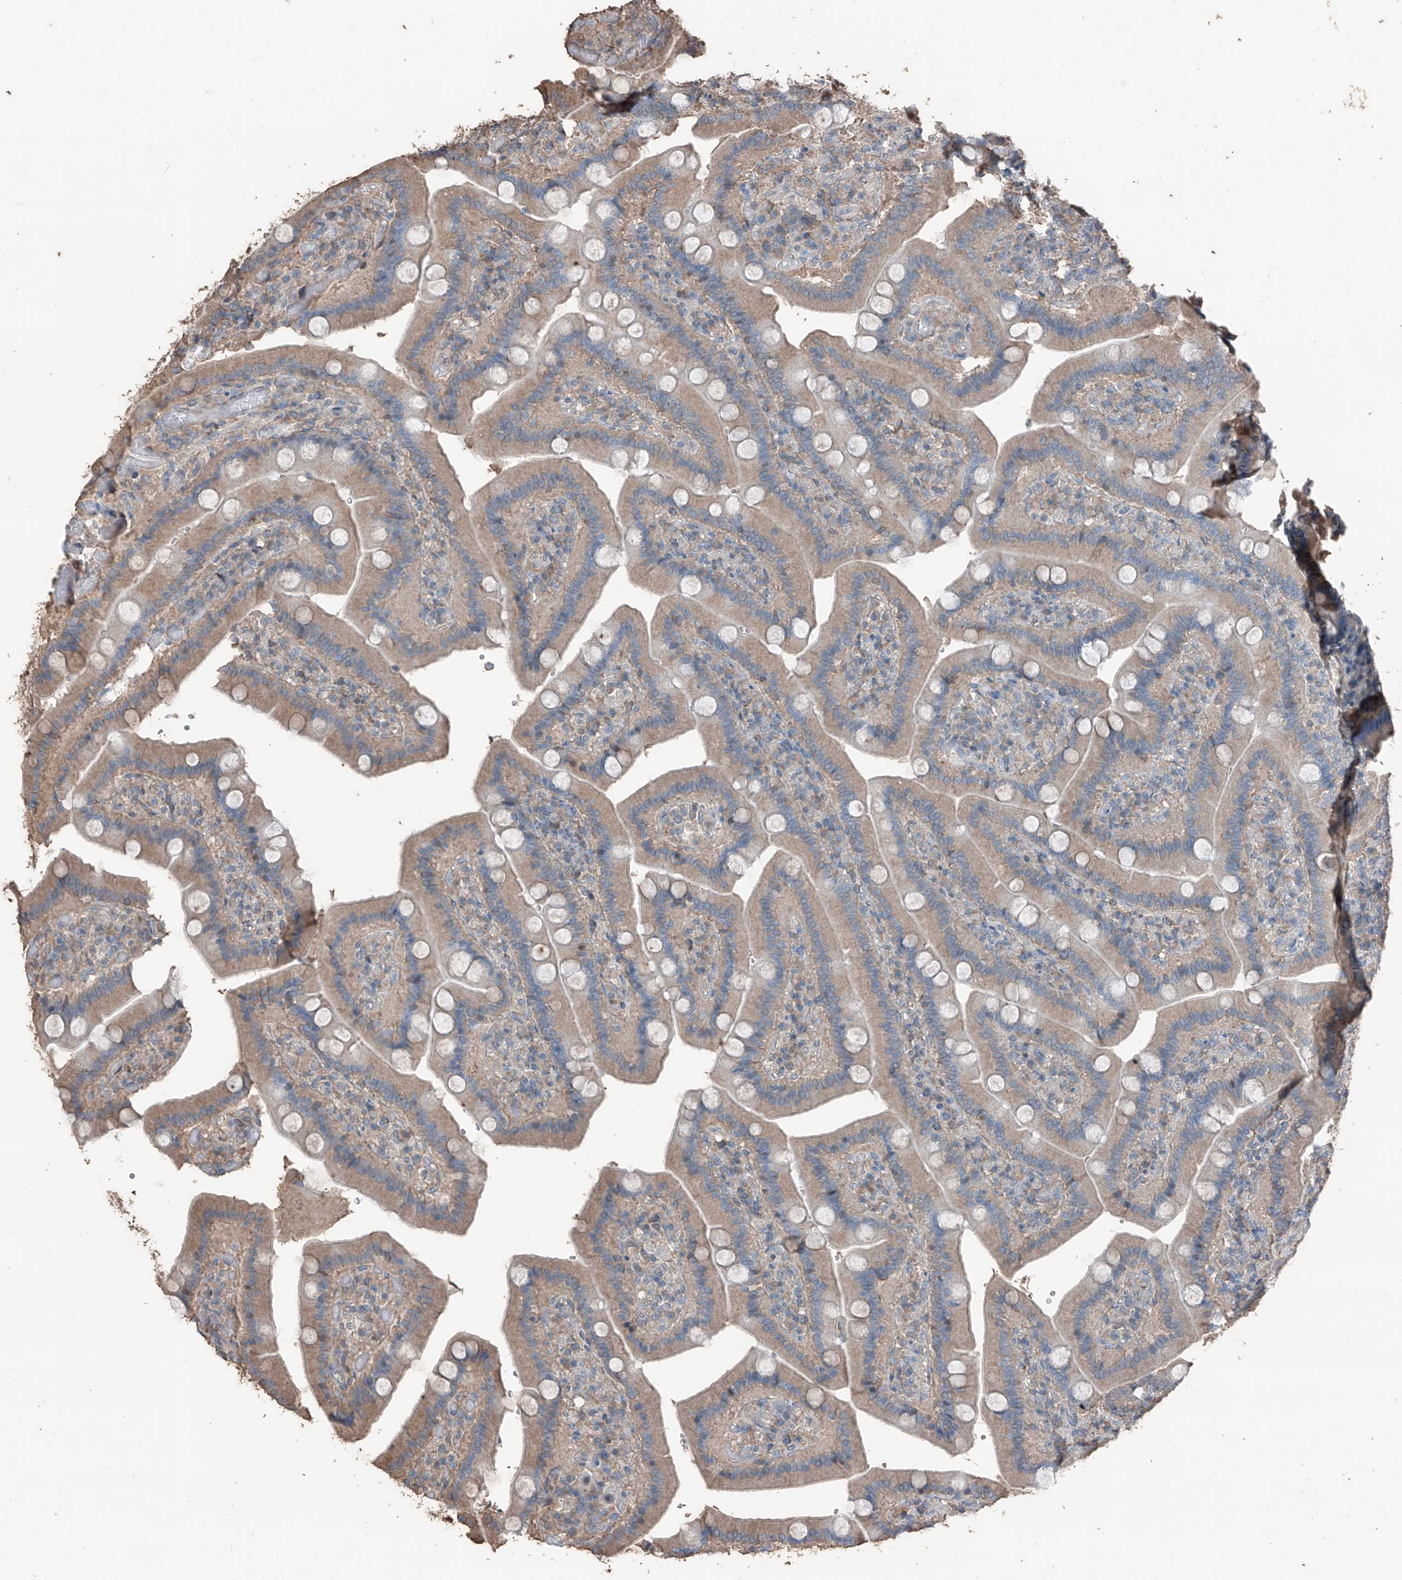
{"staining": {"intensity": "weak", "quantity": ">75%", "location": "cytoplasmic/membranous"}, "tissue": "duodenum", "cell_type": "Glandular cells", "image_type": "normal", "snomed": [{"axis": "morphology", "description": "Normal tissue, NOS"}, {"axis": "topography", "description": "Duodenum"}], "caption": "IHC of normal duodenum exhibits low levels of weak cytoplasmic/membranous positivity in about >75% of glandular cells. Nuclei are stained in blue.", "gene": "MAMLD1", "patient": {"sex": "female", "age": 62}}